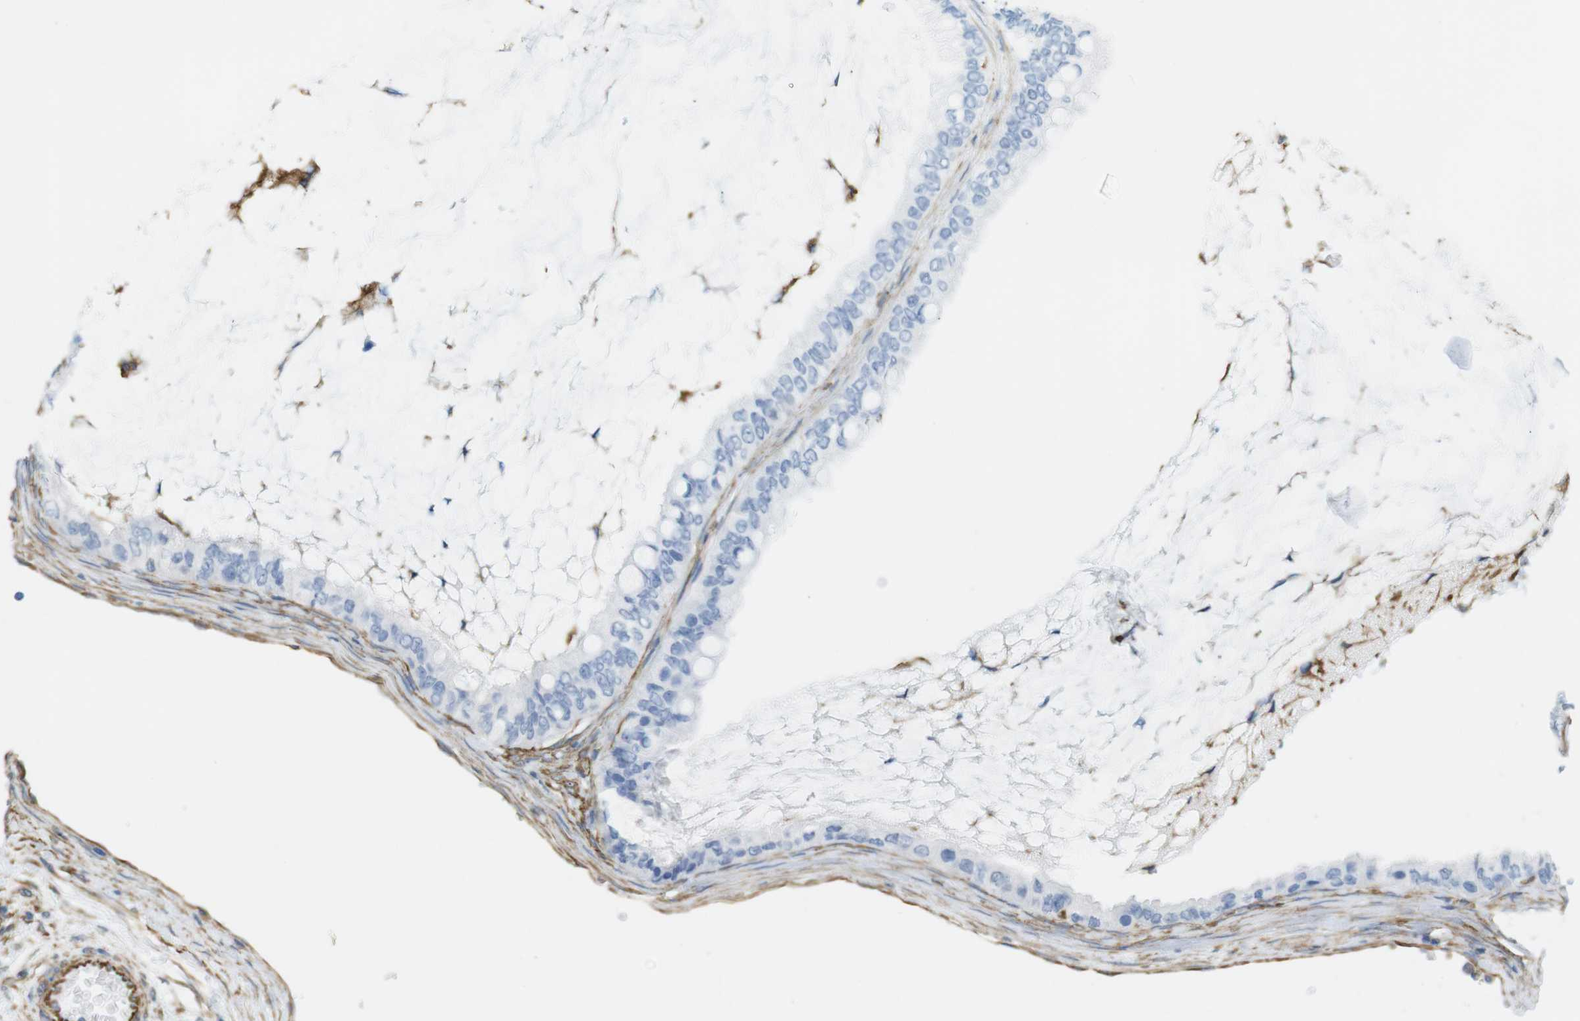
{"staining": {"intensity": "negative", "quantity": "none", "location": "none"}, "tissue": "ovarian cancer", "cell_type": "Tumor cells", "image_type": "cancer", "snomed": [{"axis": "morphology", "description": "Cystadenocarcinoma, mucinous, NOS"}, {"axis": "topography", "description": "Ovary"}], "caption": "This is a histopathology image of immunohistochemistry (IHC) staining of ovarian mucinous cystadenocarcinoma, which shows no staining in tumor cells.", "gene": "MS4A10", "patient": {"sex": "female", "age": 80}}